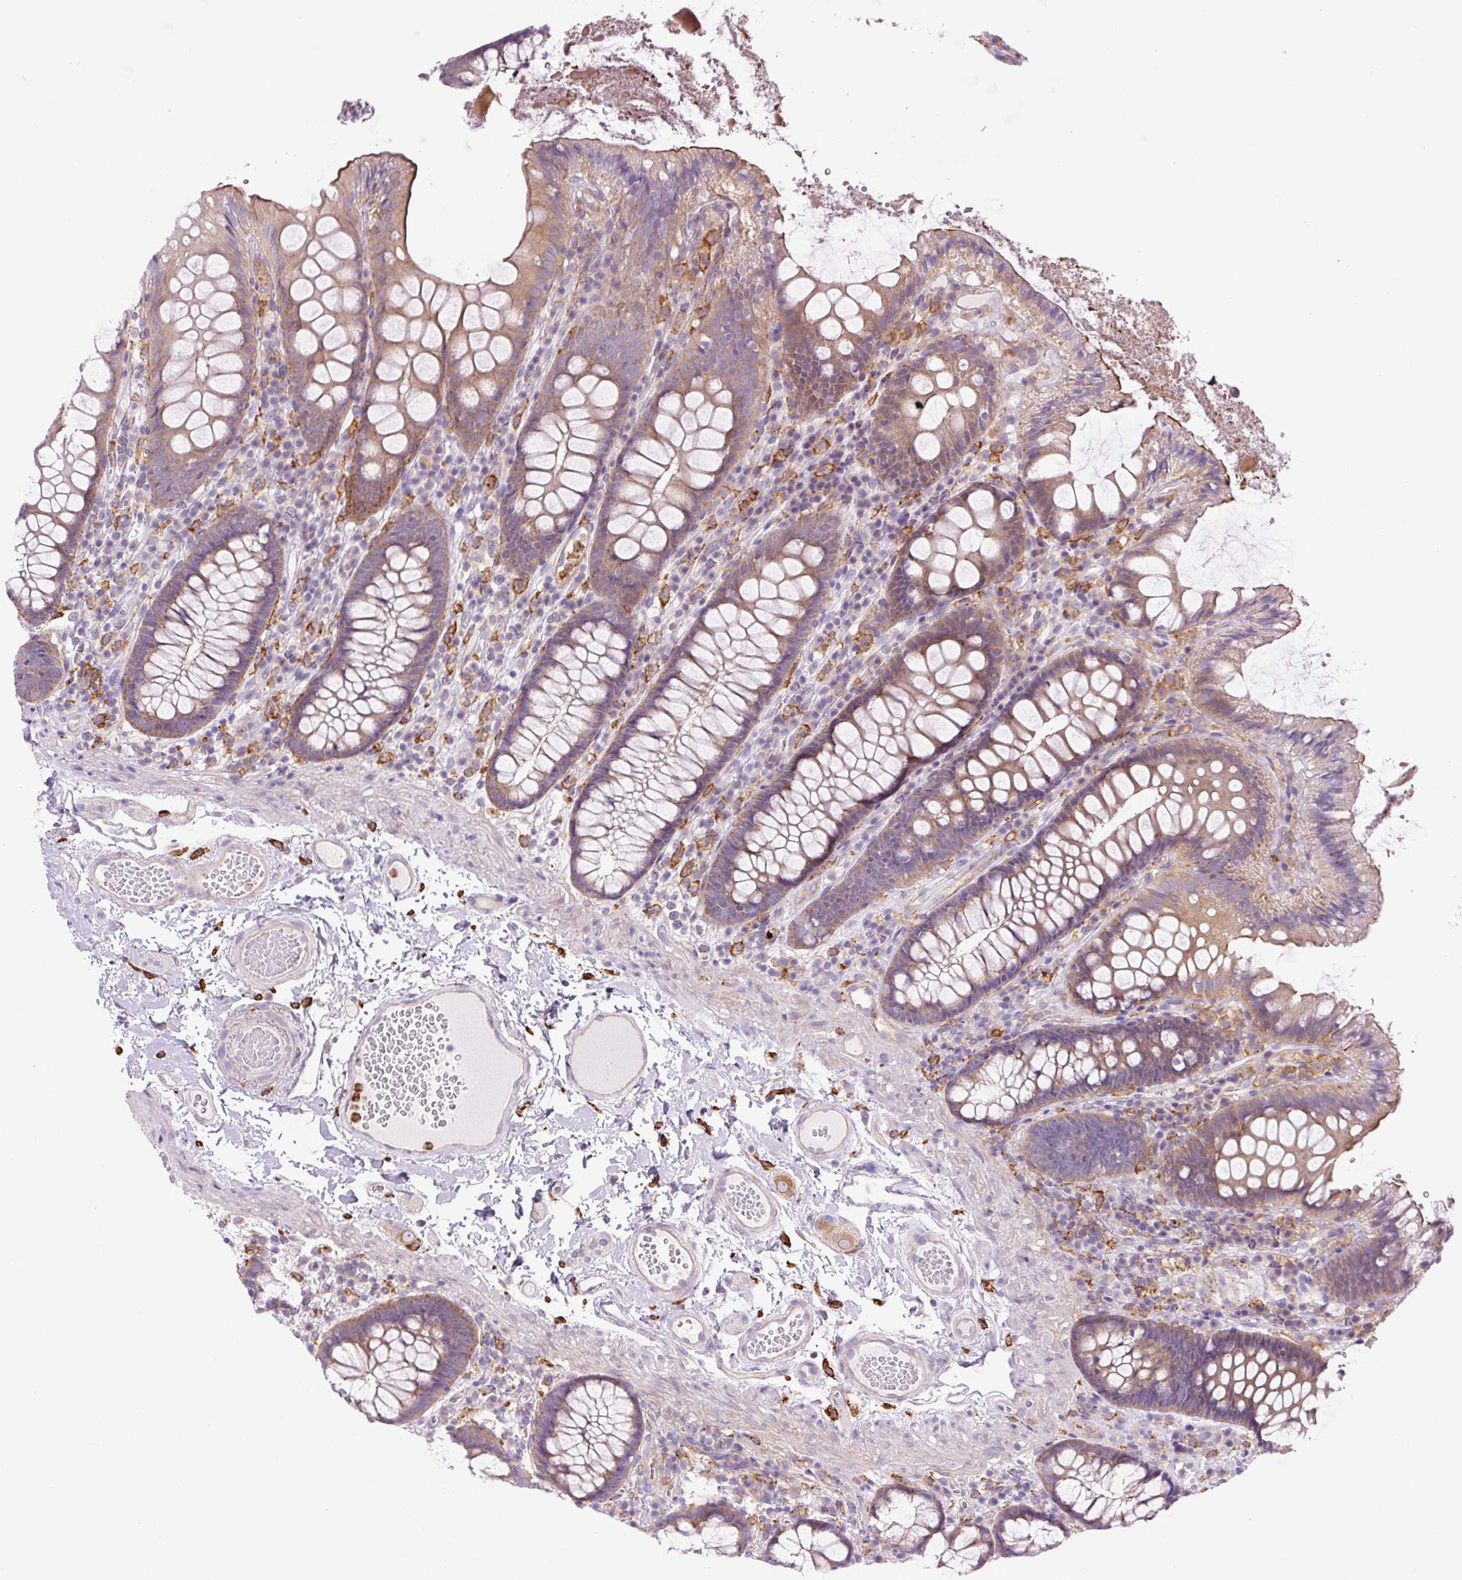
{"staining": {"intensity": "negative", "quantity": "none", "location": "none"}, "tissue": "colon", "cell_type": "Endothelial cells", "image_type": "normal", "snomed": [{"axis": "morphology", "description": "Normal tissue, NOS"}, {"axis": "topography", "description": "Colon"}], "caption": "Endothelial cells show no significant protein staining in unremarkable colon. Nuclei are stained in blue.", "gene": "SH2D6", "patient": {"sex": "male", "age": 84}}